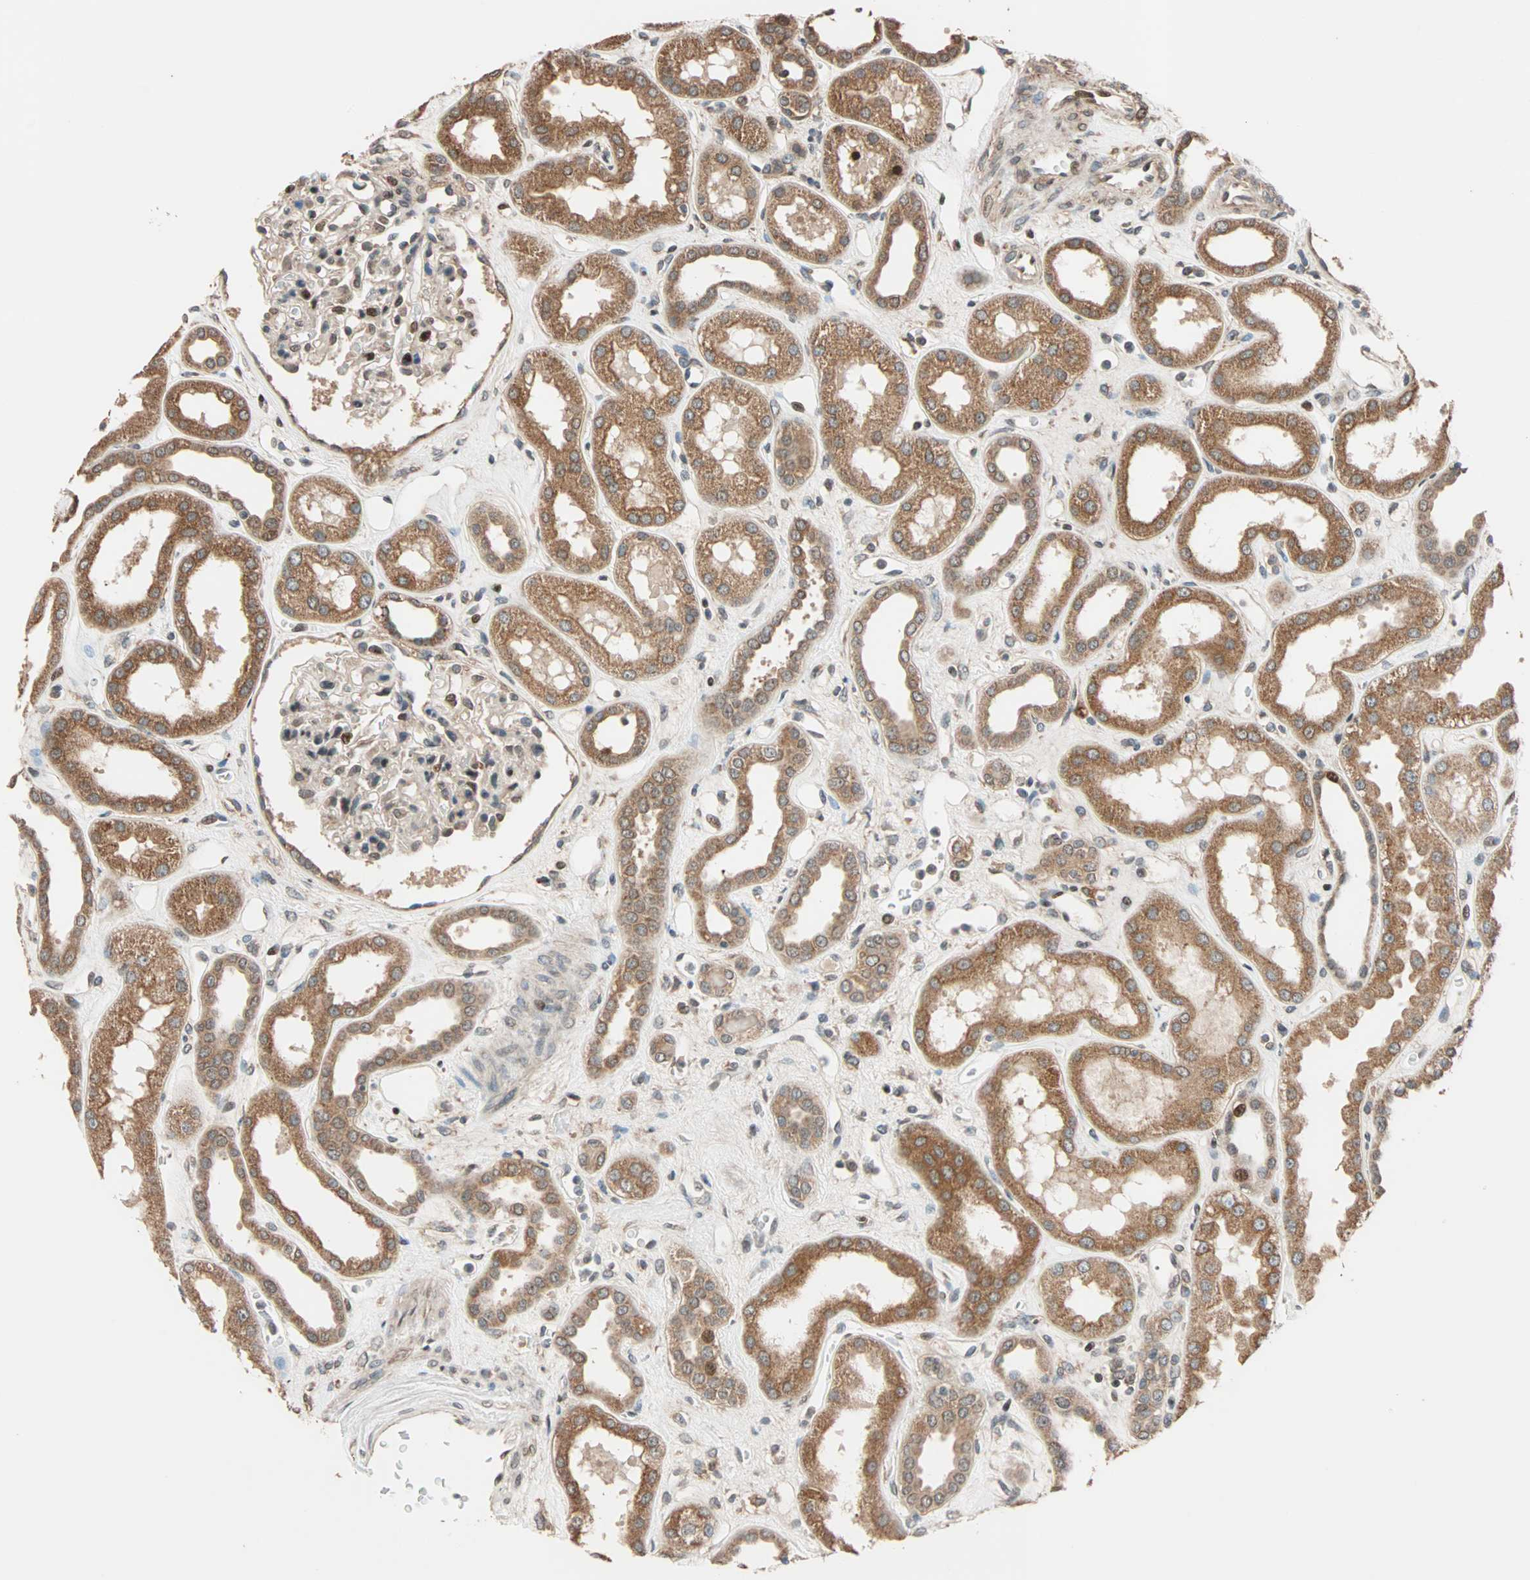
{"staining": {"intensity": "strong", "quantity": "25%-75%", "location": "cytoplasmic/membranous,nuclear"}, "tissue": "kidney", "cell_type": "Cells in glomeruli", "image_type": "normal", "snomed": [{"axis": "morphology", "description": "Normal tissue, NOS"}, {"axis": "topography", "description": "Kidney"}], "caption": "An image of kidney stained for a protein exhibits strong cytoplasmic/membranous,nuclear brown staining in cells in glomeruli.", "gene": "HECW1", "patient": {"sex": "male", "age": 59}}